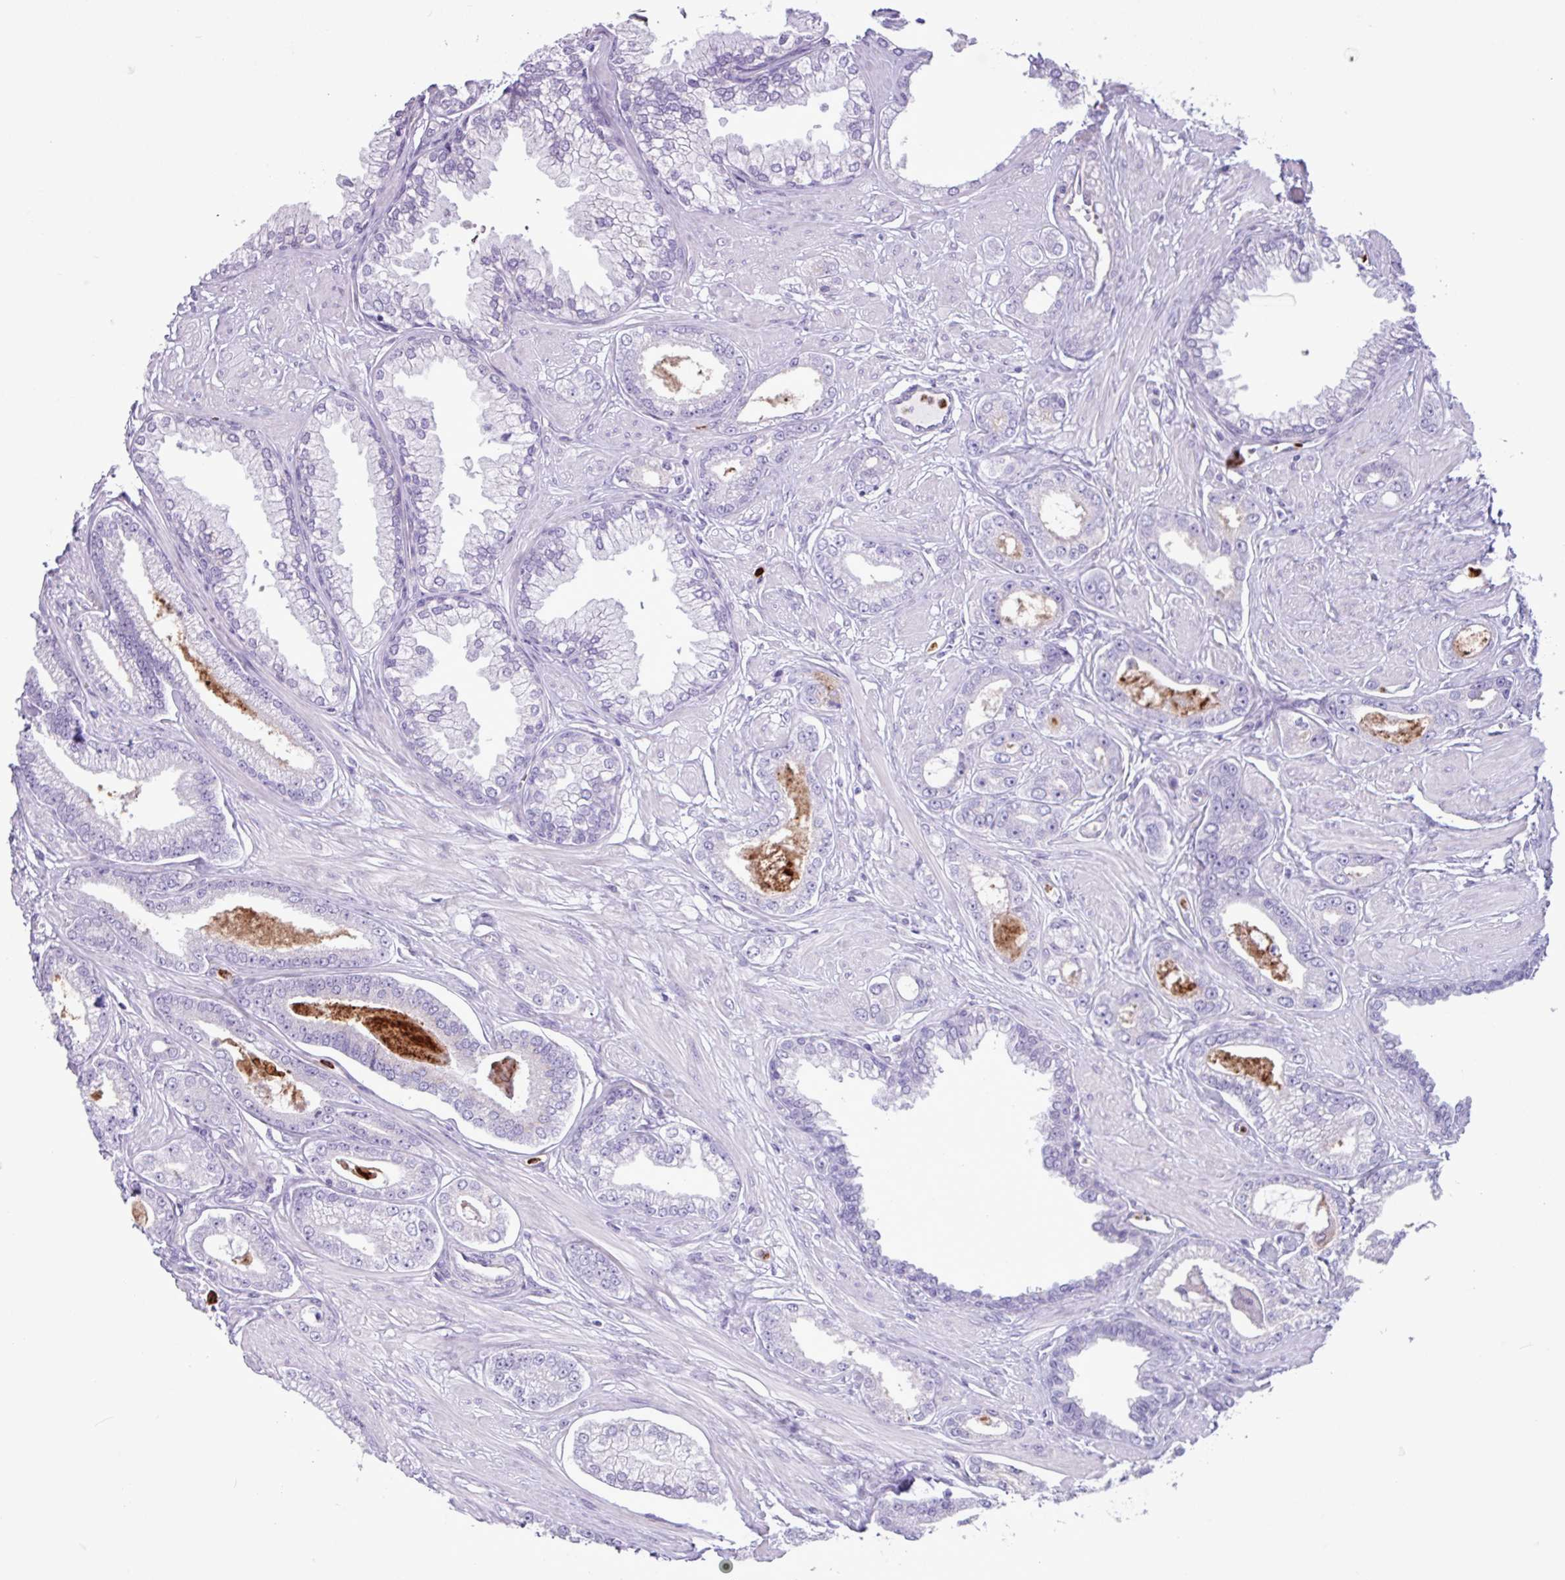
{"staining": {"intensity": "negative", "quantity": "none", "location": "none"}, "tissue": "prostate cancer", "cell_type": "Tumor cells", "image_type": "cancer", "snomed": [{"axis": "morphology", "description": "Adenocarcinoma, Low grade"}, {"axis": "topography", "description": "Prostate"}], "caption": "This image is of prostate cancer stained with immunohistochemistry (IHC) to label a protein in brown with the nuclei are counter-stained blue. There is no staining in tumor cells.", "gene": "TMEM178A", "patient": {"sex": "male", "age": 60}}